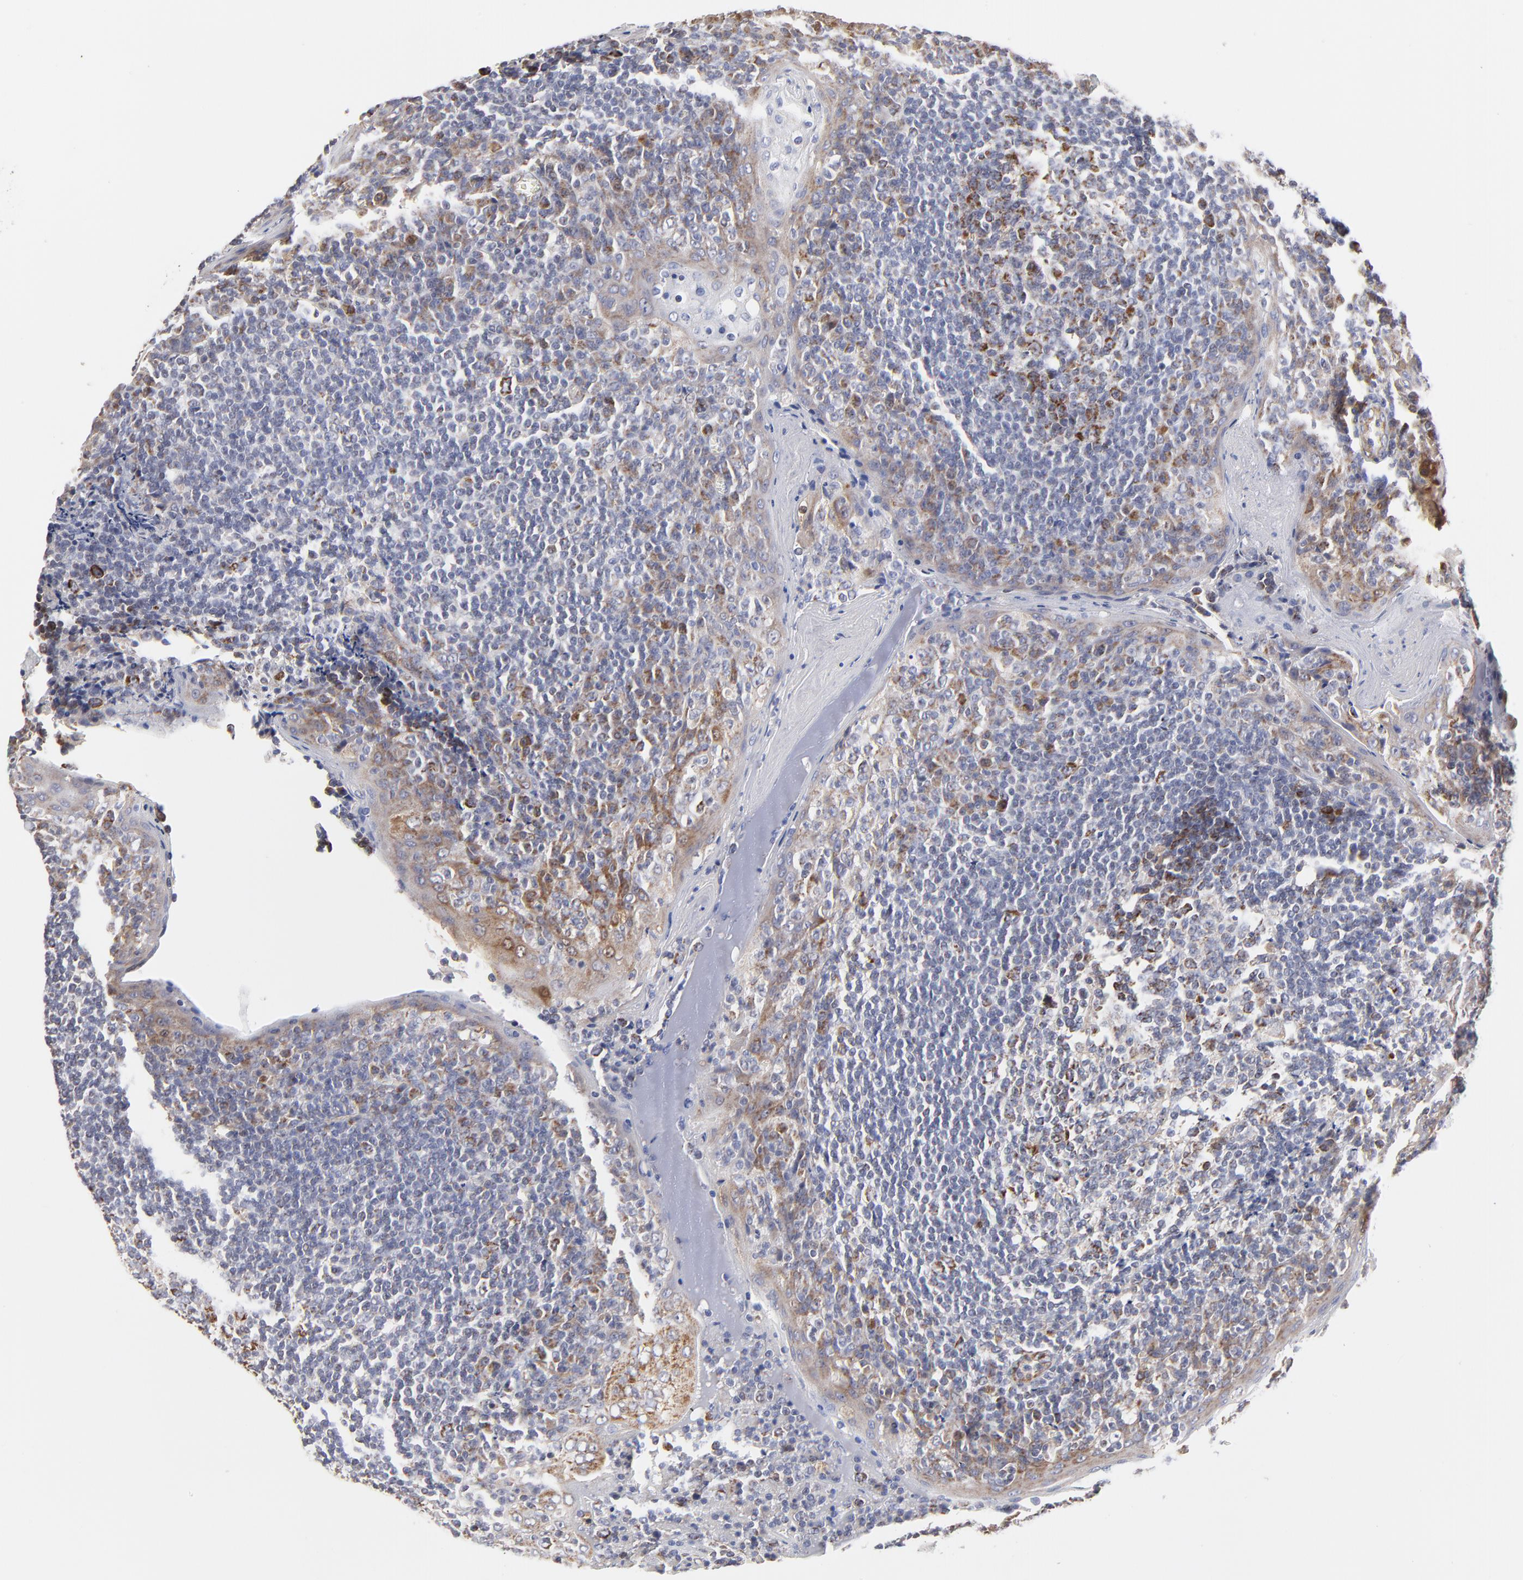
{"staining": {"intensity": "moderate", "quantity": "25%-75%", "location": "cytoplasmic/membranous"}, "tissue": "tonsil", "cell_type": "Germinal center cells", "image_type": "normal", "snomed": [{"axis": "morphology", "description": "Normal tissue, NOS"}, {"axis": "topography", "description": "Tonsil"}], "caption": "IHC histopathology image of benign tonsil: human tonsil stained using immunohistochemistry shows medium levels of moderate protein expression localized specifically in the cytoplasmic/membranous of germinal center cells, appearing as a cytoplasmic/membranous brown color.", "gene": "ZNF550", "patient": {"sex": "male", "age": 31}}